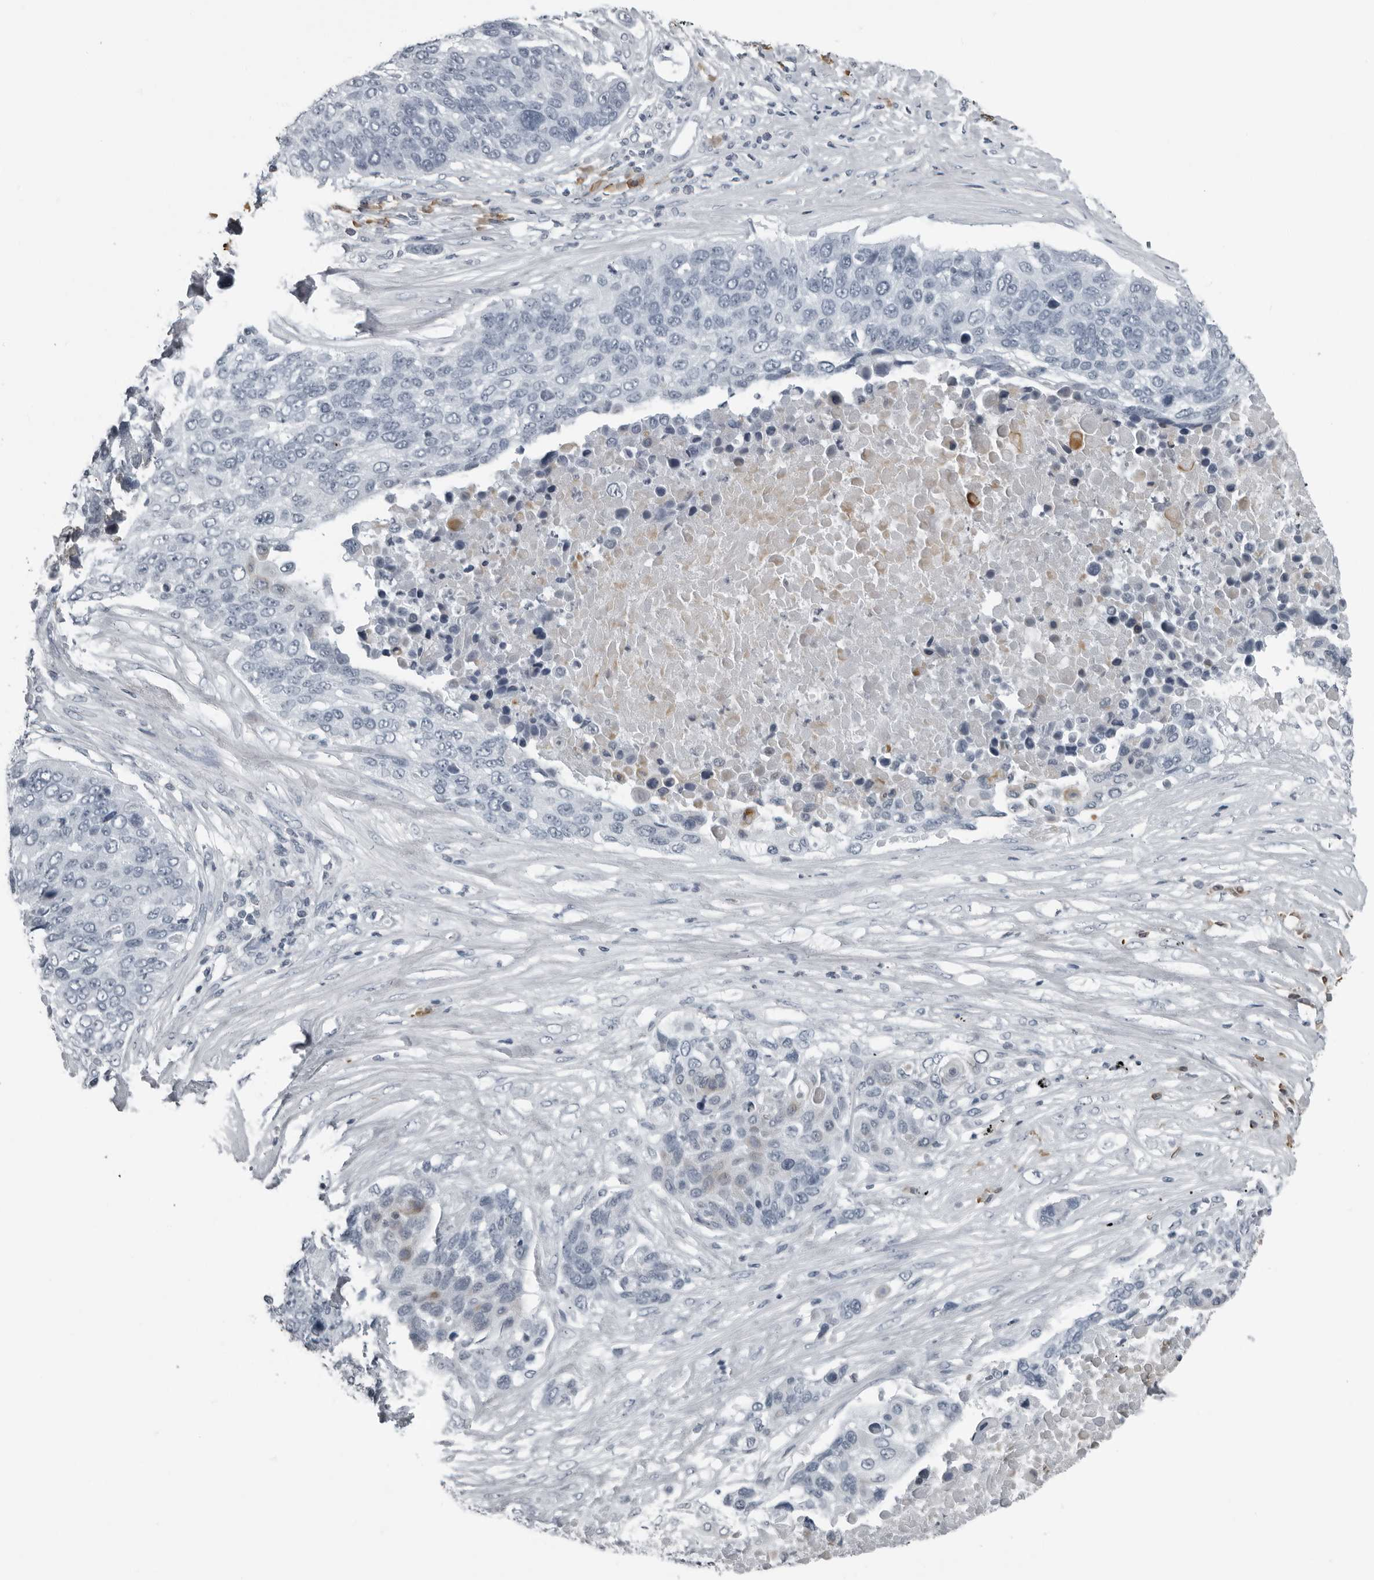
{"staining": {"intensity": "negative", "quantity": "none", "location": "none"}, "tissue": "lung cancer", "cell_type": "Tumor cells", "image_type": "cancer", "snomed": [{"axis": "morphology", "description": "Squamous cell carcinoma, NOS"}, {"axis": "topography", "description": "Lung"}], "caption": "IHC of lung squamous cell carcinoma reveals no positivity in tumor cells.", "gene": "RTCA", "patient": {"sex": "male", "age": 66}}